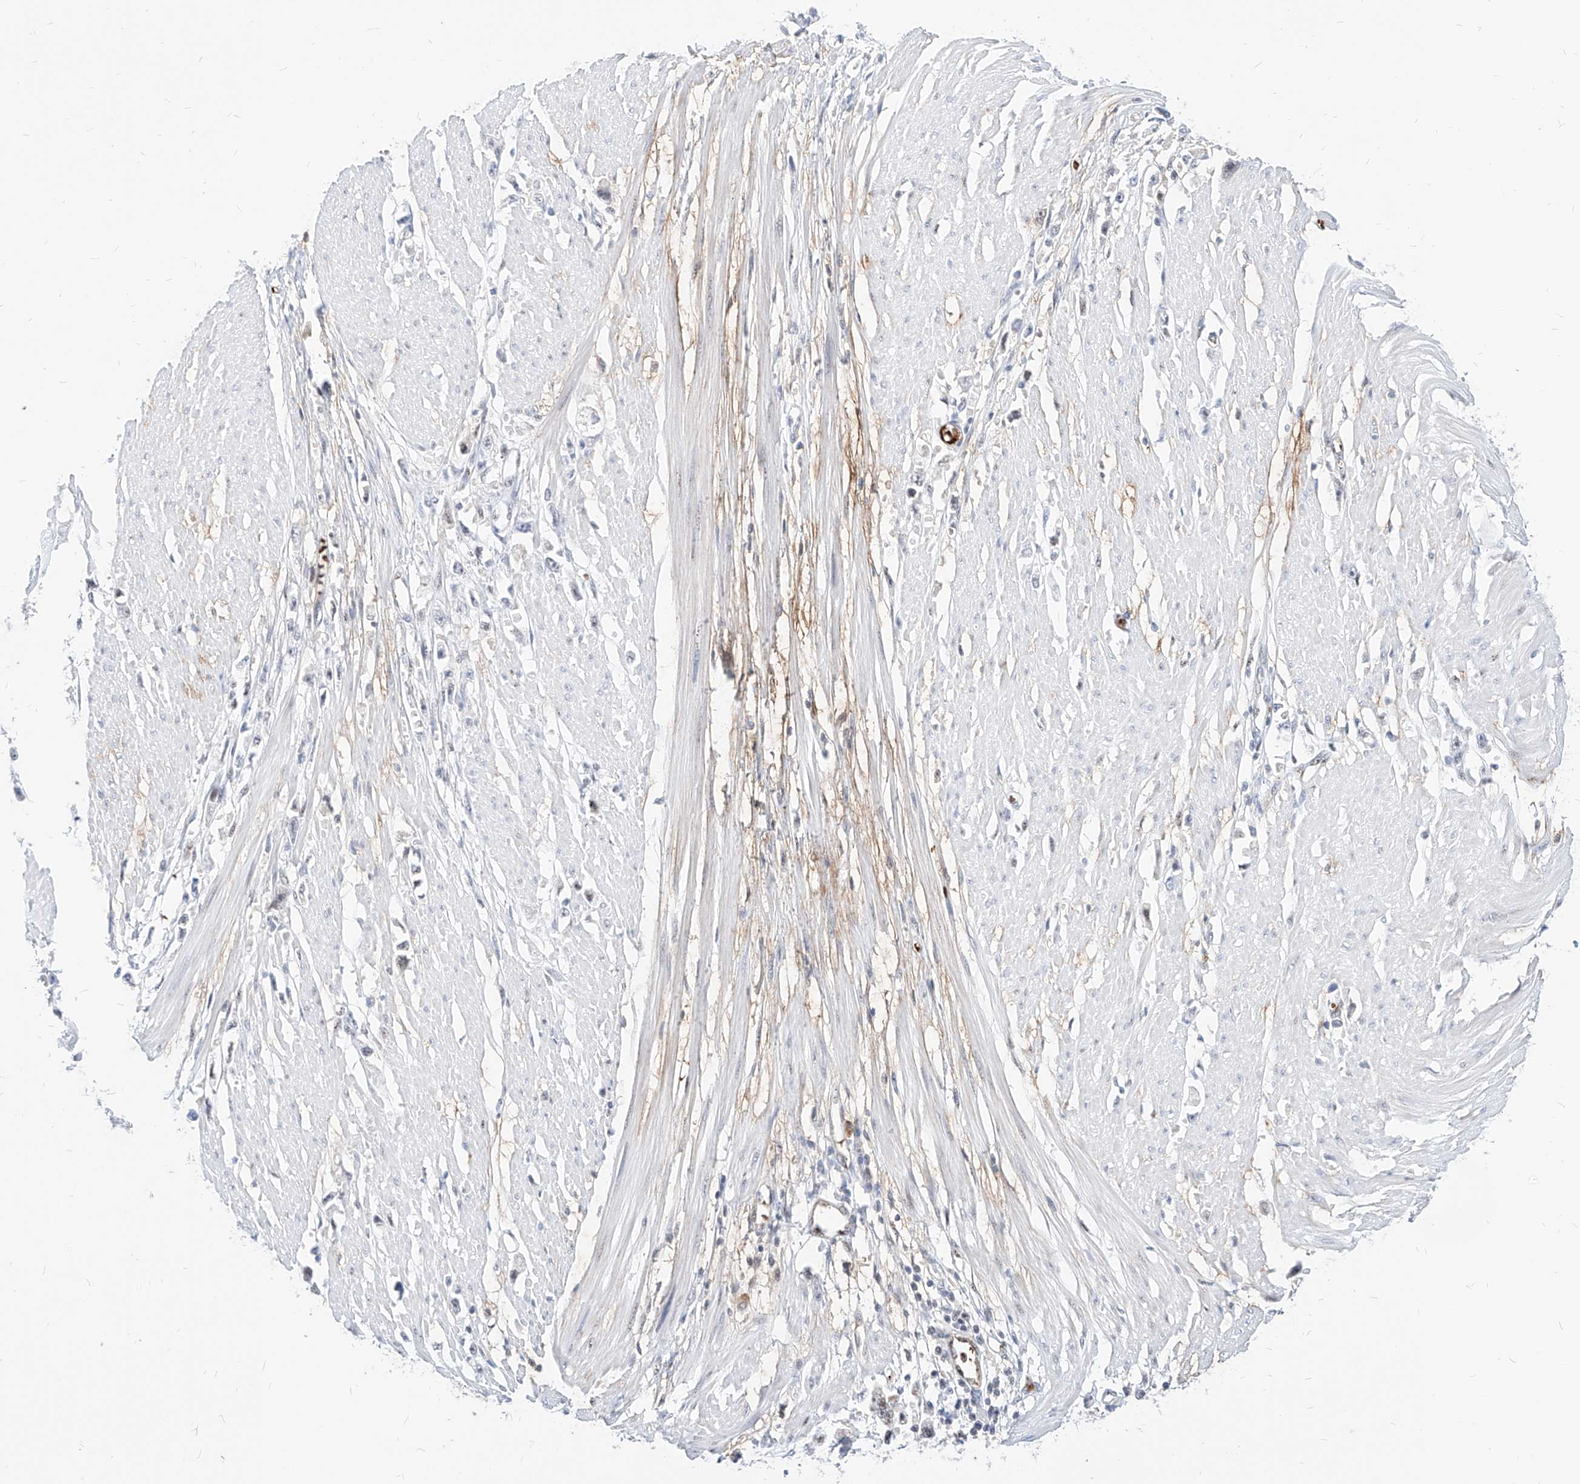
{"staining": {"intensity": "negative", "quantity": "none", "location": "none"}, "tissue": "stomach cancer", "cell_type": "Tumor cells", "image_type": "cancer", "snomed": [{"axis": "morphology", "description": "Adenocarcinoma, NOS"}, {"axis": "topography", "description": "Stomach"}], "caption": "Tumor cells show no significant protein staining in stomach cancer (adenocarcinoma). The staining is performed using DAB brown chromogen with nuclei counter-stained in using hematoxylin.", "gene": "ZFP42", "patient": {"sex": "female", "age": 59}}